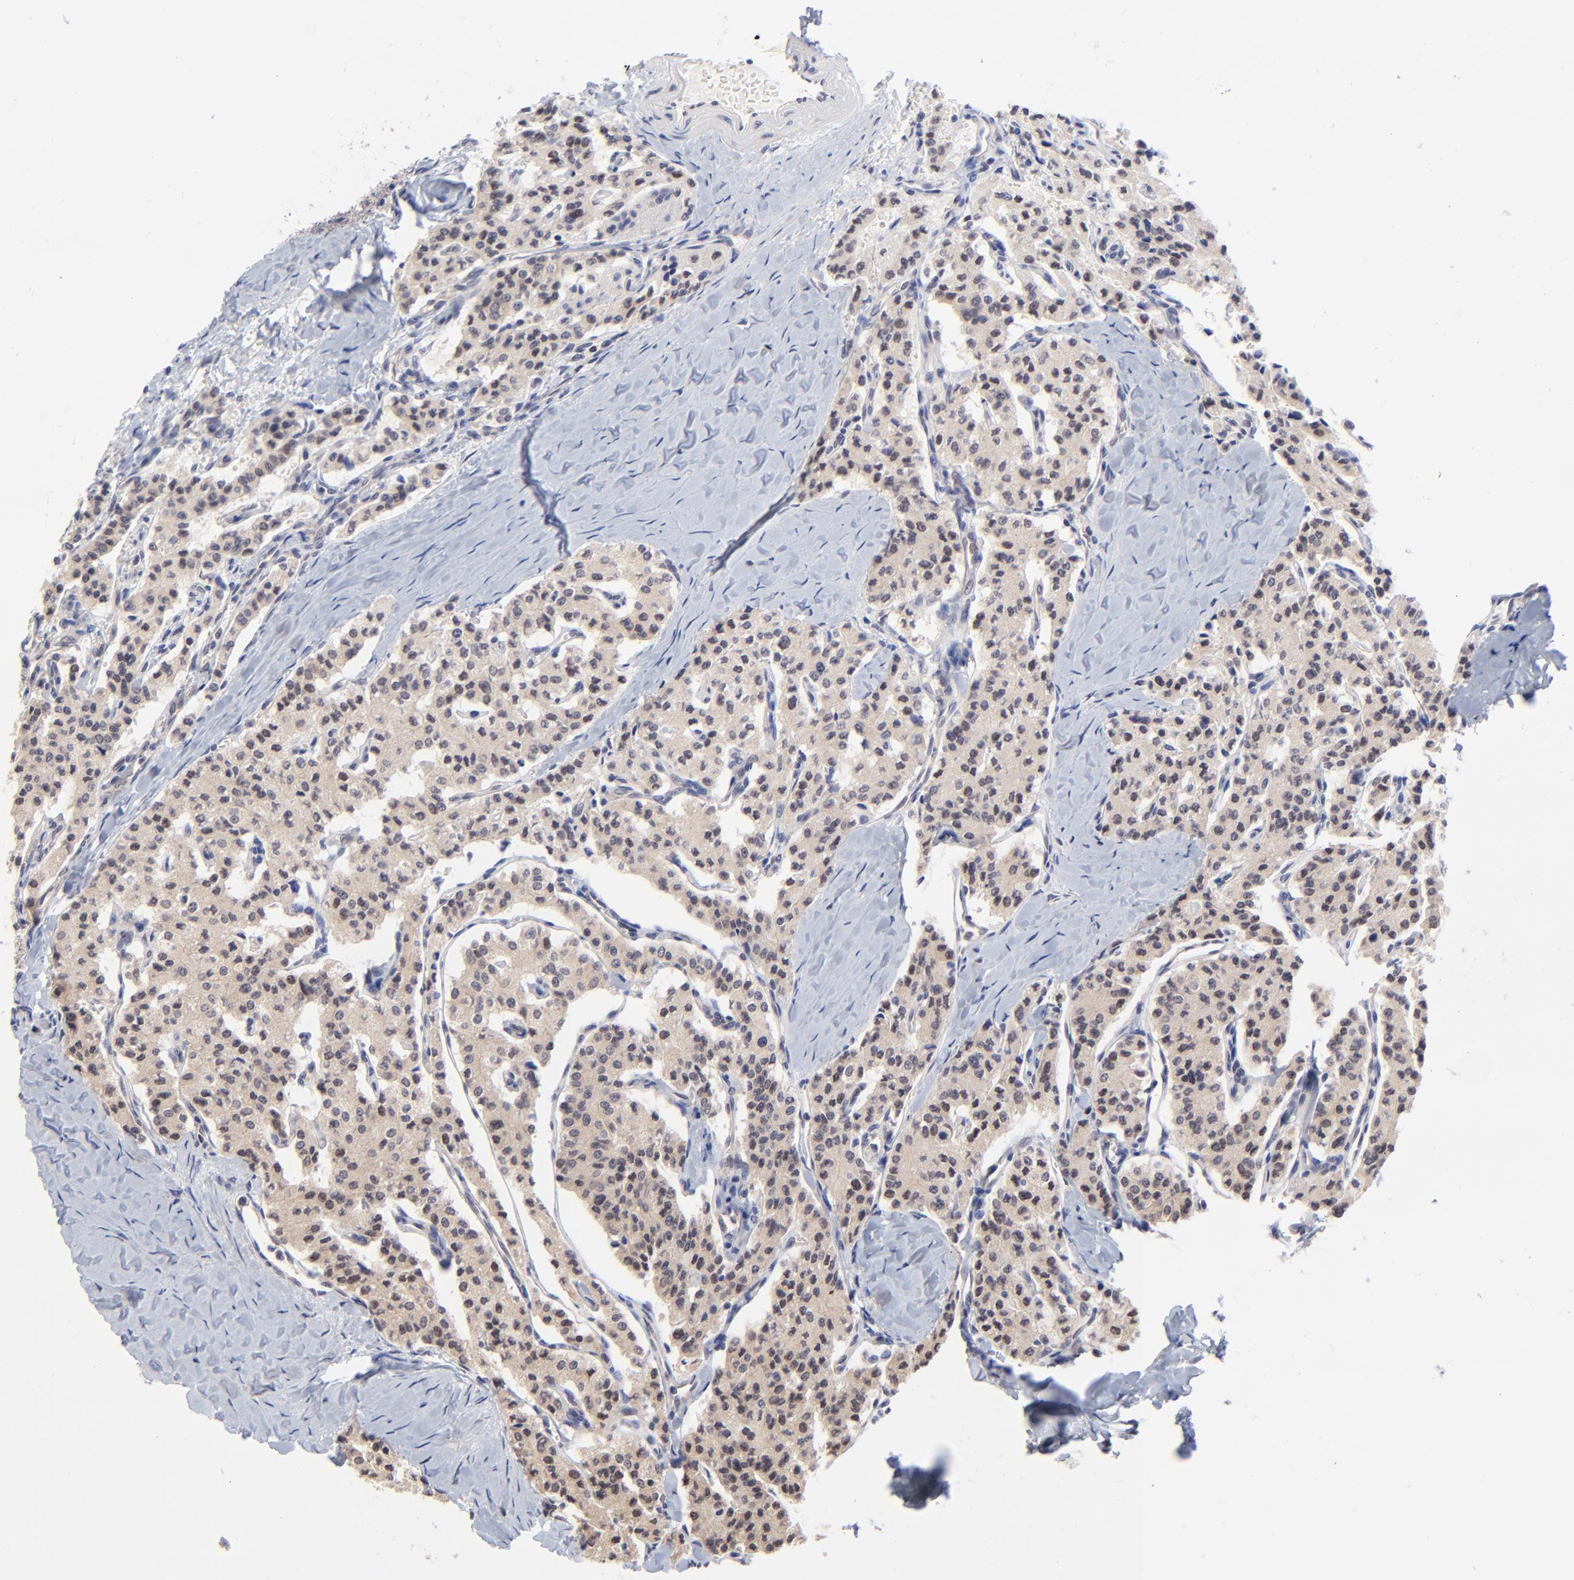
{"staining": {"intensity": "moderate", "quantity": ">75%", "location": "cytoplasmic/membranous"}, "tissue": "carcinoid", "cell_type": "Tumor cells", "image_type": "cancer", "snomed": [{"axis": "morphology", "description": "Carcinoid, malignant, NOS"}, {"axis": "topography", "description": "Bronchus"}], "caption": "Carcinoid (malignant) stained with a protein marker displays moderate staining in tumor cells.", "gene": "FBXO8", "patient": {"sex": "male", "age": 55}}